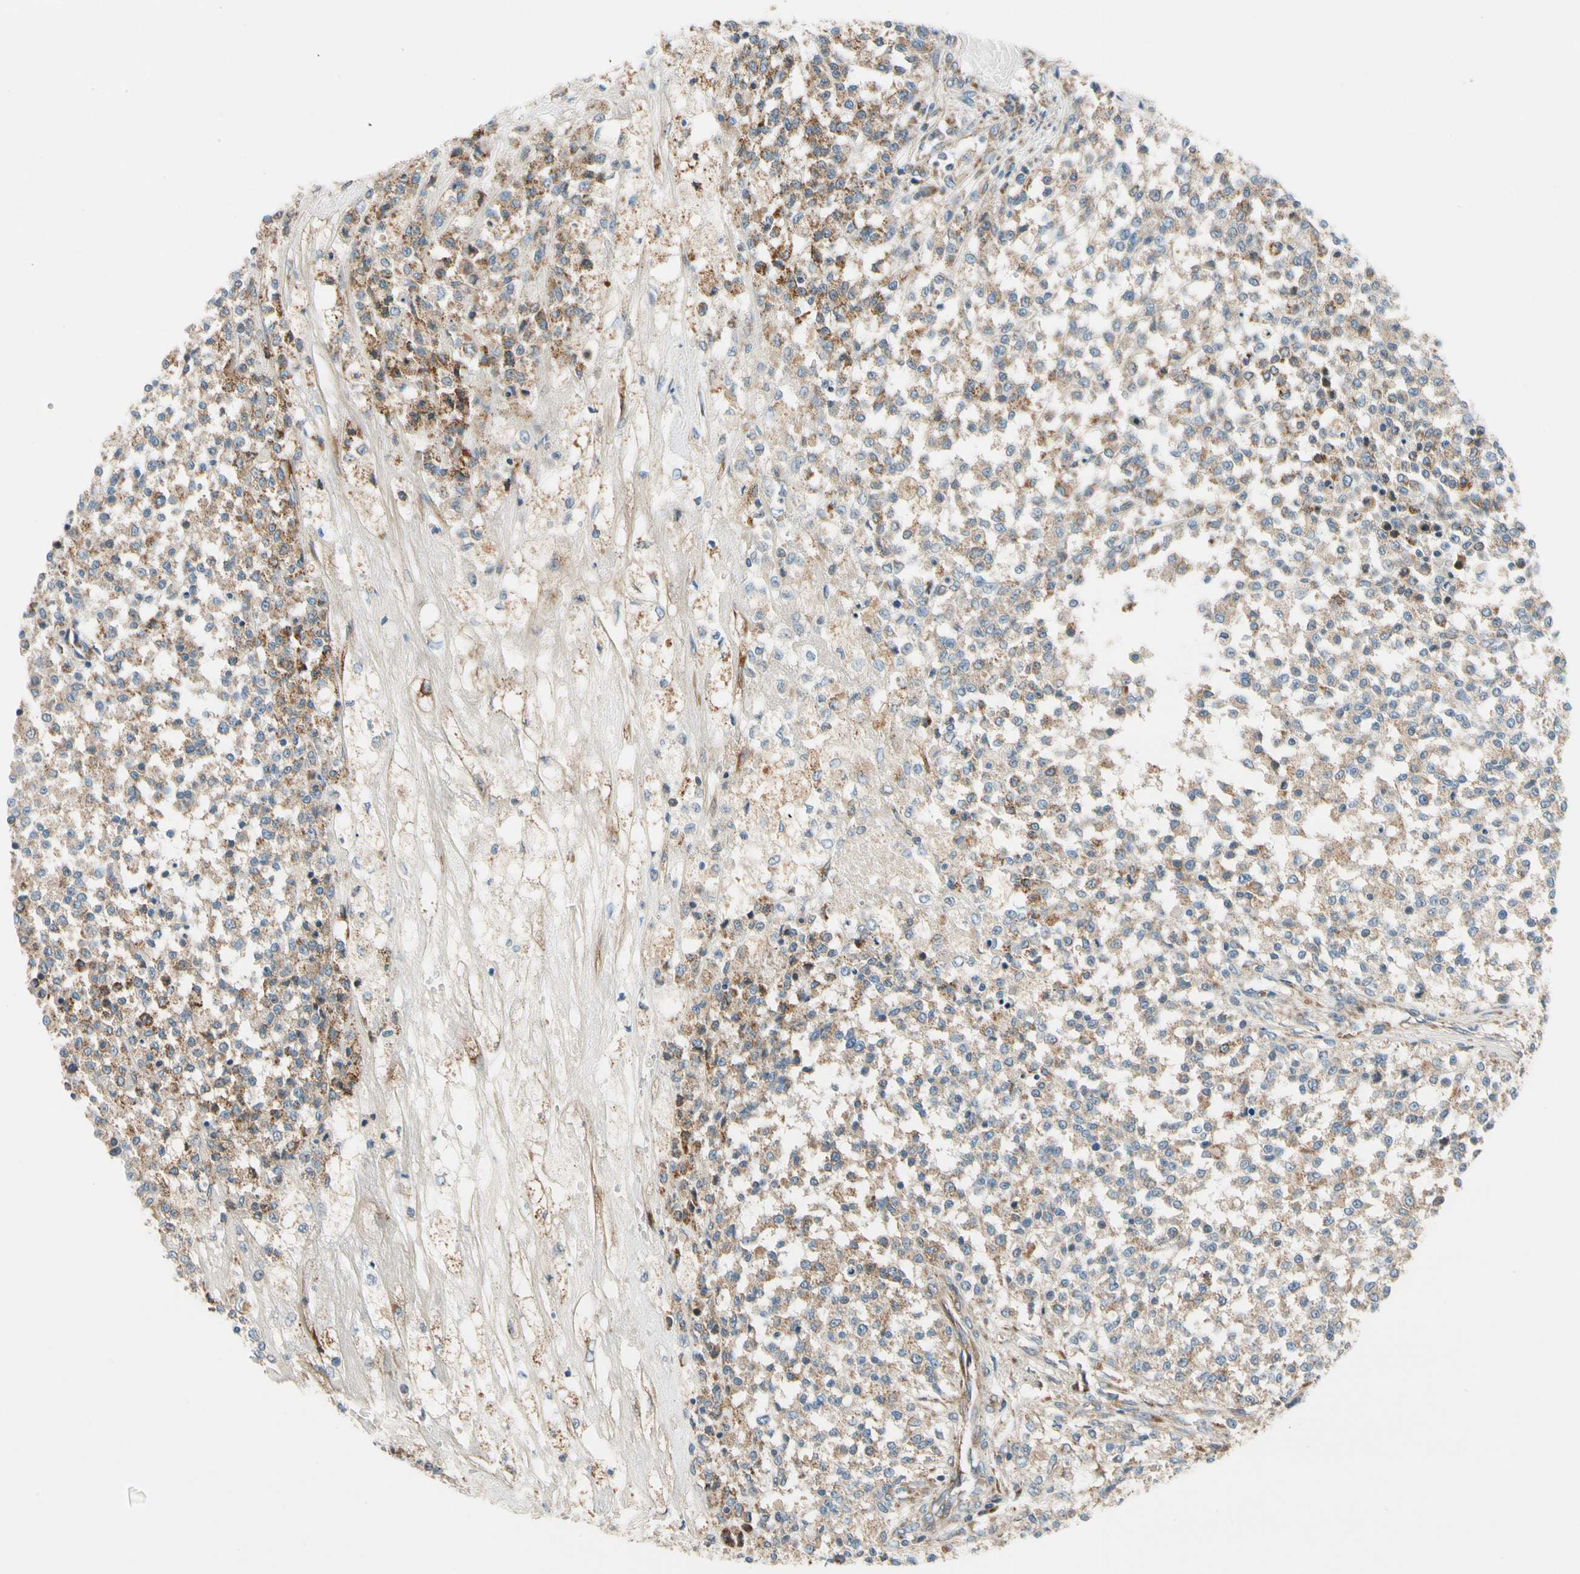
{"staining": {"intensity": "weak", "quantity": ">75%", "location": "cytoplasmic/membranous"}, "tissue": "testis cancer", "cell_type": "Tumor cells", "image_type": "cancer", "snomed": [{"axis": "morphology", "description": "Seminoma, NOS"}, {"axis": "topography", "description": "Testis"}], "caption": "A low amount of weak cytoplasmic/membranous staining is present in approximately >75% of tumor cells in testis cancer (seminoma) tissue.", "gene": "MST1R", "patient": {"sex": "male", "age": 59}}